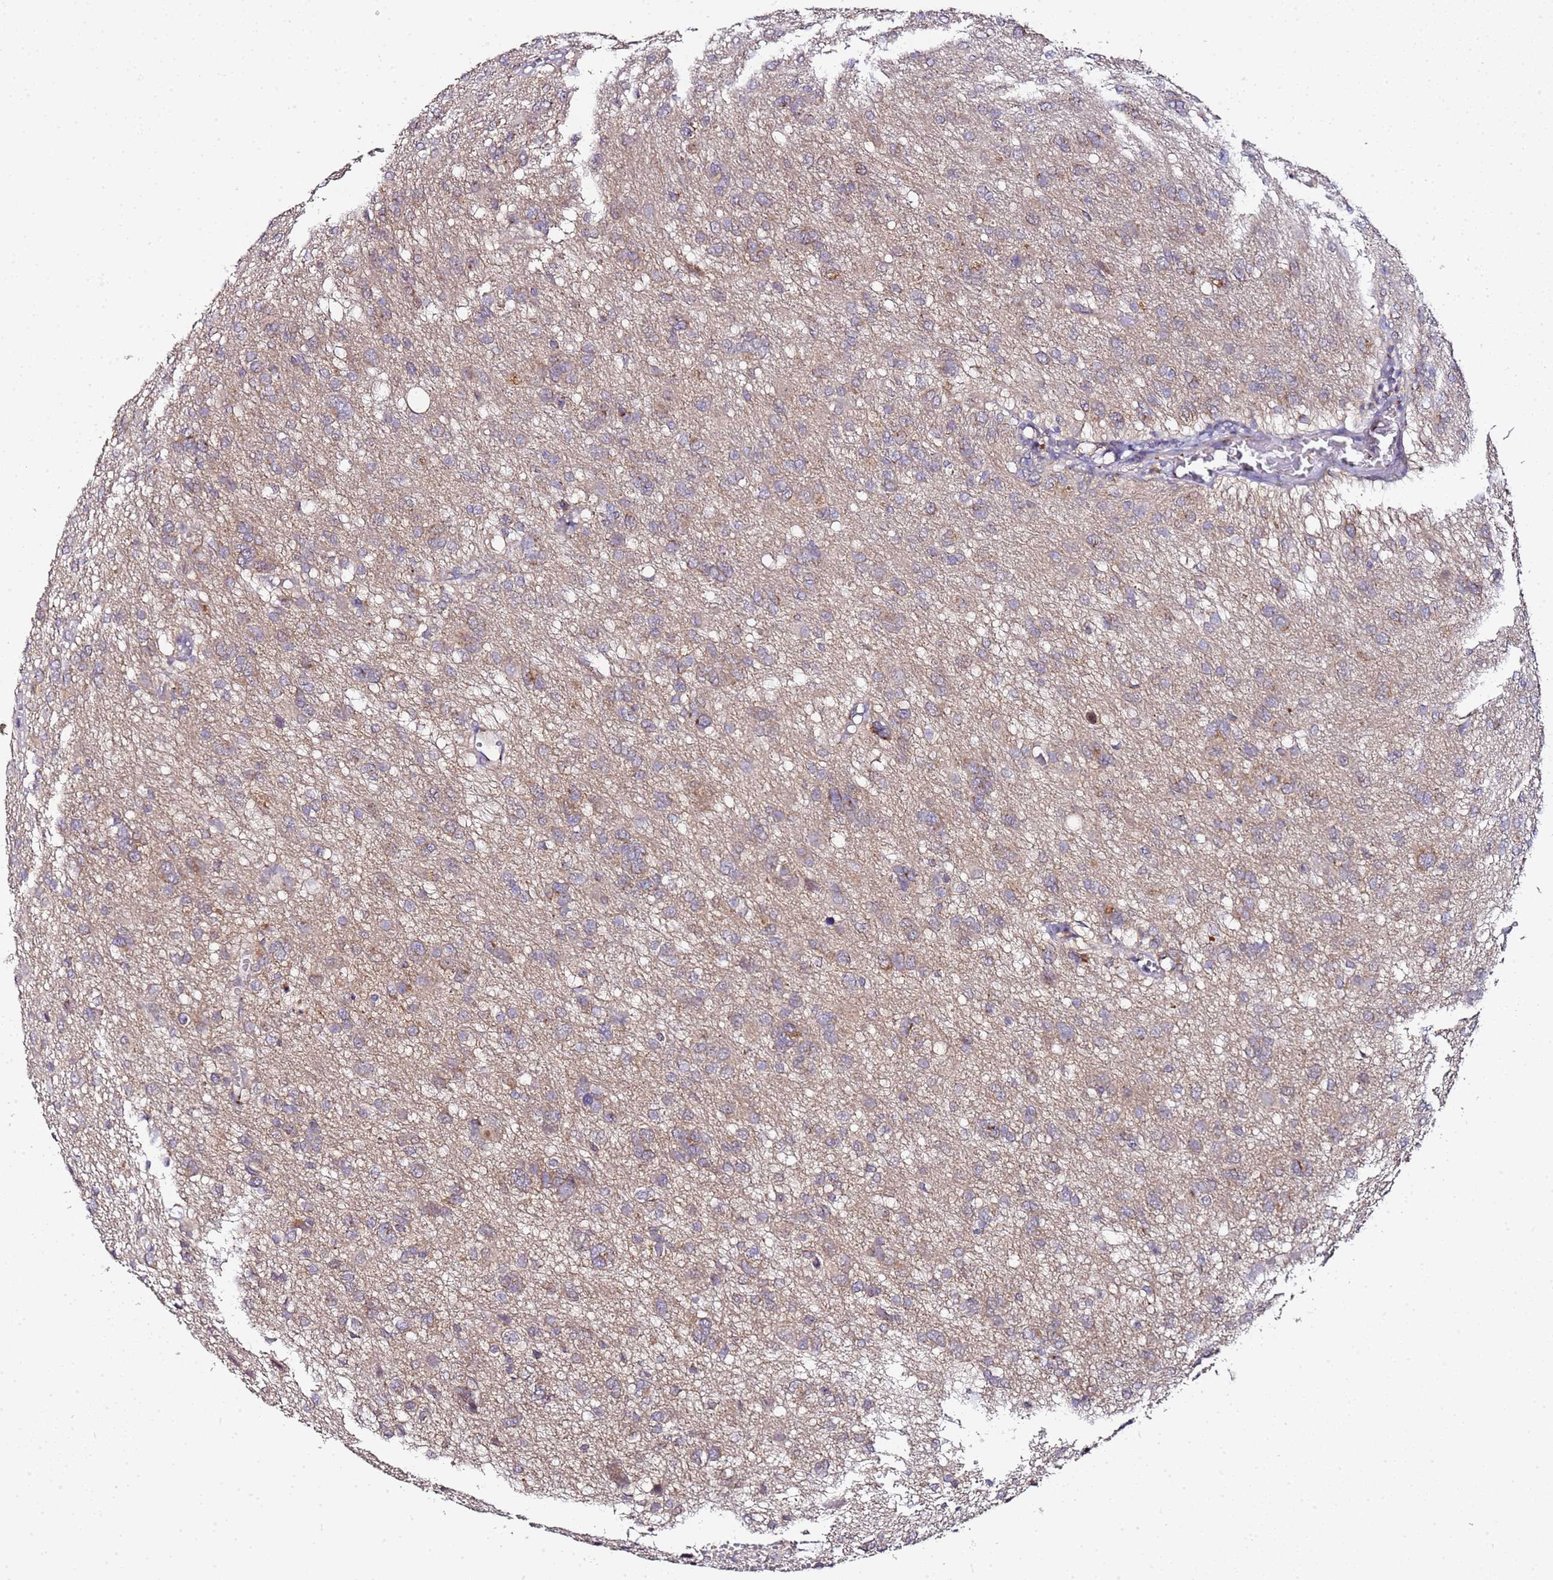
{"staining": {"intensity": "moderate", "quantity": "<25%", "location": "cytoplasmic/membranous"}, "tissue": "glioma", "cell_type": "Tumor cells", "image_type": "cancer", "snomed": [{"axis": "morphology", "description": "Glioma, malignant, High grade"}, {"axis": "topography", "description": "Brain"}], "caption": "Glioma was stained to show a protein in brown. There is low levels of moderate cytoplasmic/membranous staining in about <25% of tumor cells. Ihc stains the protein in brown and the nuclei are stained blue.", "gene": "MRPL49", "patient": {"sex": "female", "age": 59}}